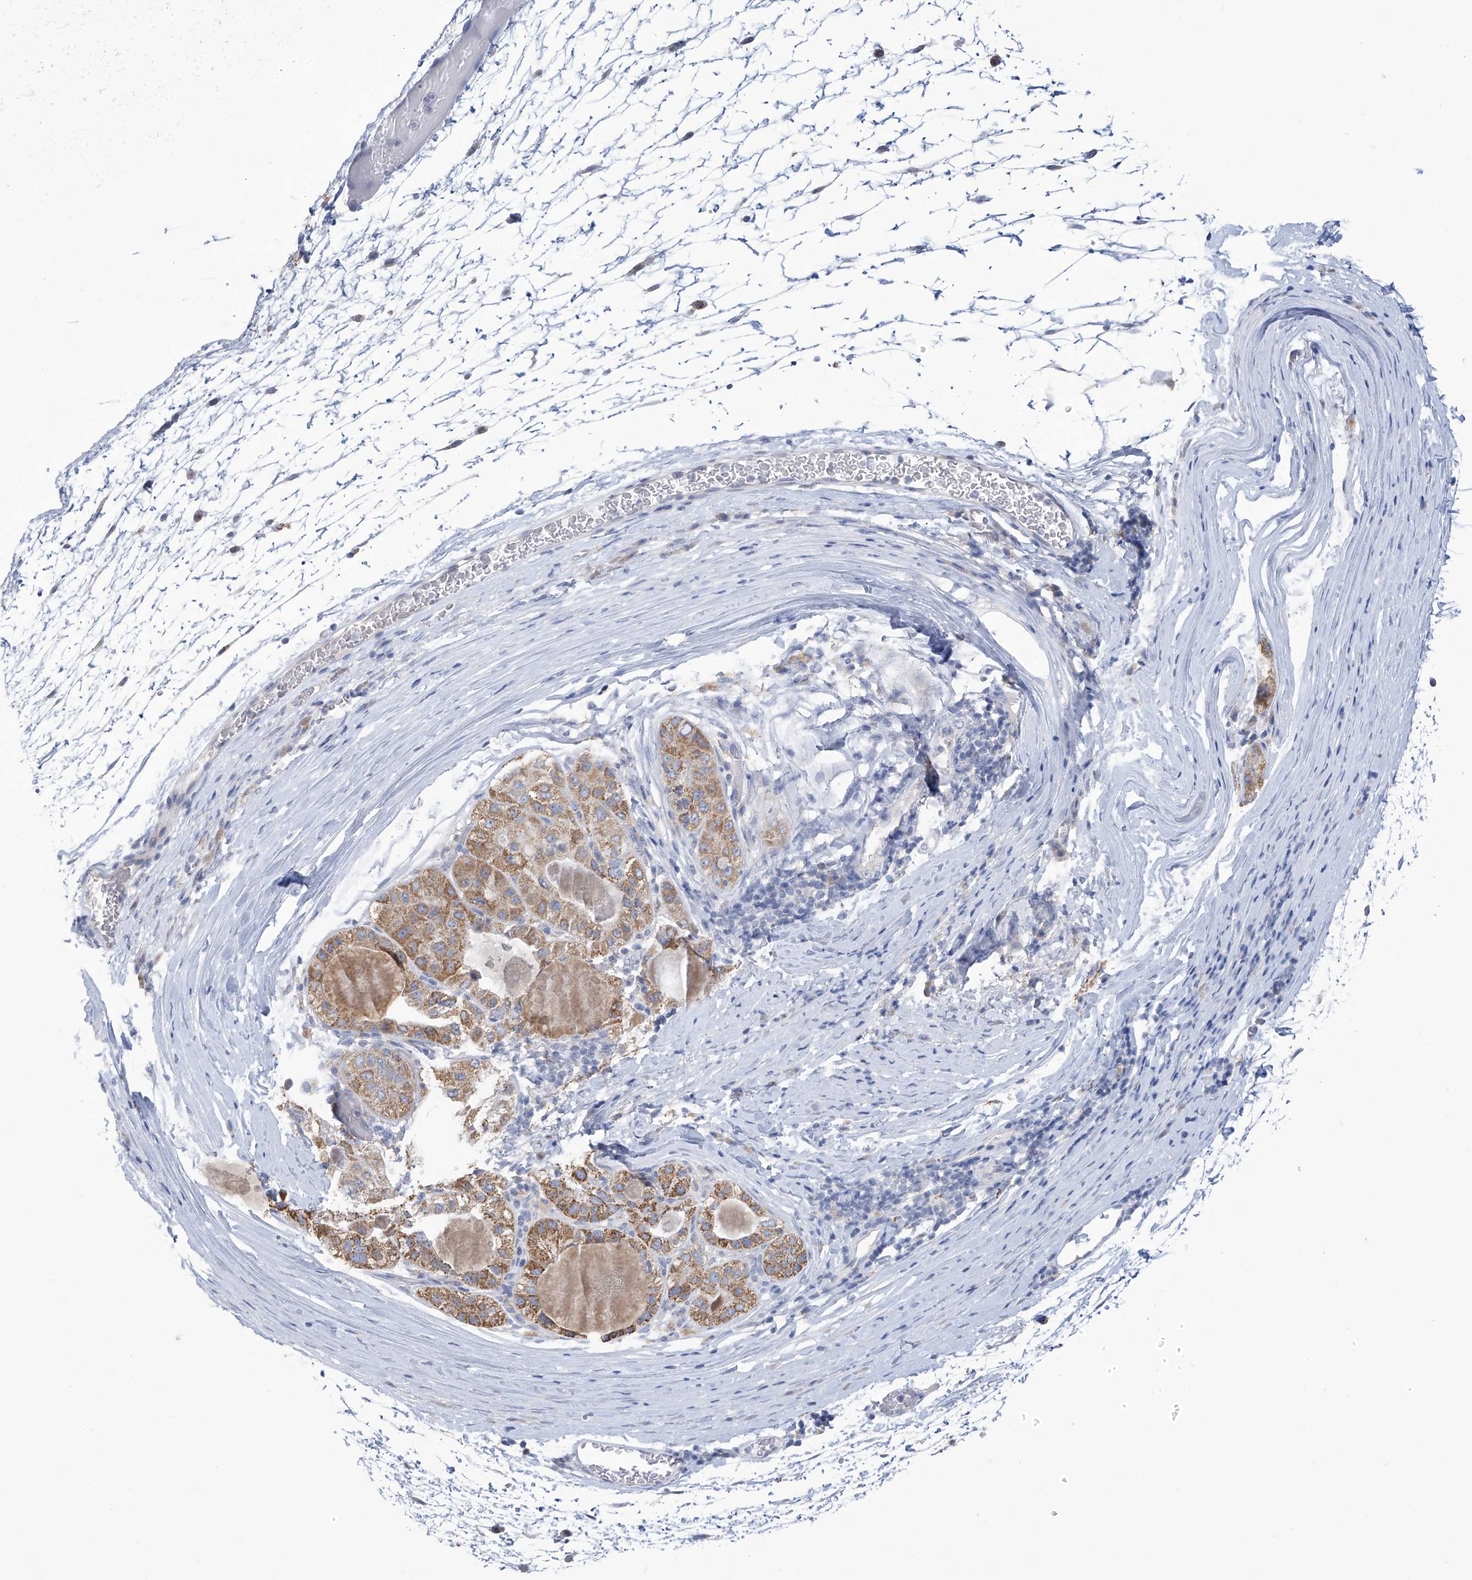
{"staining": {"intensity": "moderate", "quantity": ">75%", "location": "cytoplasmic/membranous"}, "tissue": "liver cancer", "cell_type": "Tumor cells", "image_type": "cancer", "snomed": [{"axis": "morphology", "description": "Carcinoma, Hepatocellular, NOS"}, {"axis": "topography", "description": "Liver"}], "caption": "This is an image of IHC staining of liver hepatocellular carcinoma, which shows moderate positivity in the cytoplasmic/membranous of tumor cells.", "gene": "IBA57", "patient": {"sex": "male", "age": 80}}